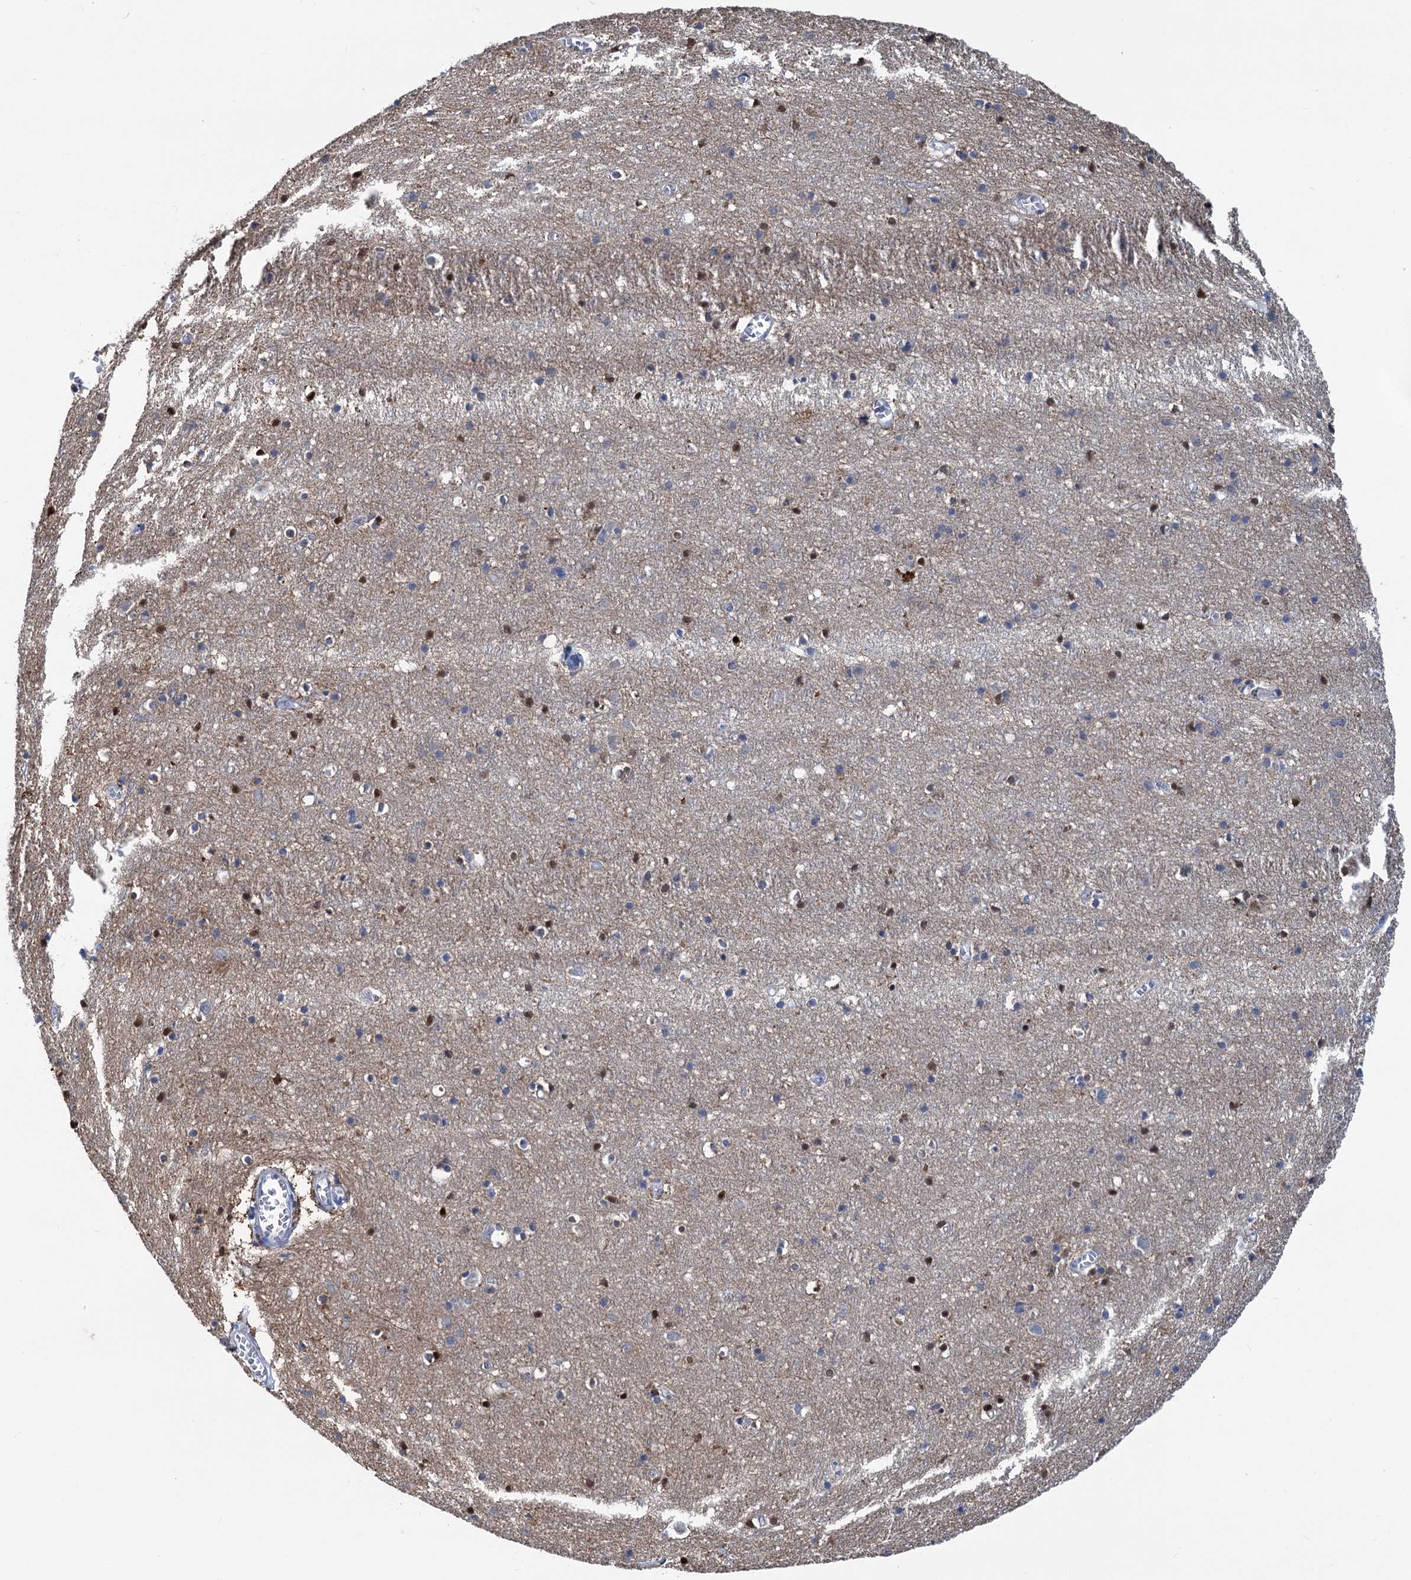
{"staining": {"intensity": "negative", "quantity": "none", "location": "none"}, "tissue": "cerebral cortex", "cell_type": "Endothelial cells", "image_type": "normal", "snomed": [{"axis": "morphology", "description": "Normal tissue, NOS"}, {"axis": "topography", "description": "Cerebral cortex"}], "caption": "This is an IHC photomicrograph of benign human cerebral cortex. There is no staining in endothelial cells.", "gene": "CHDH", "patient": {"sex": "female", "age": 64}}